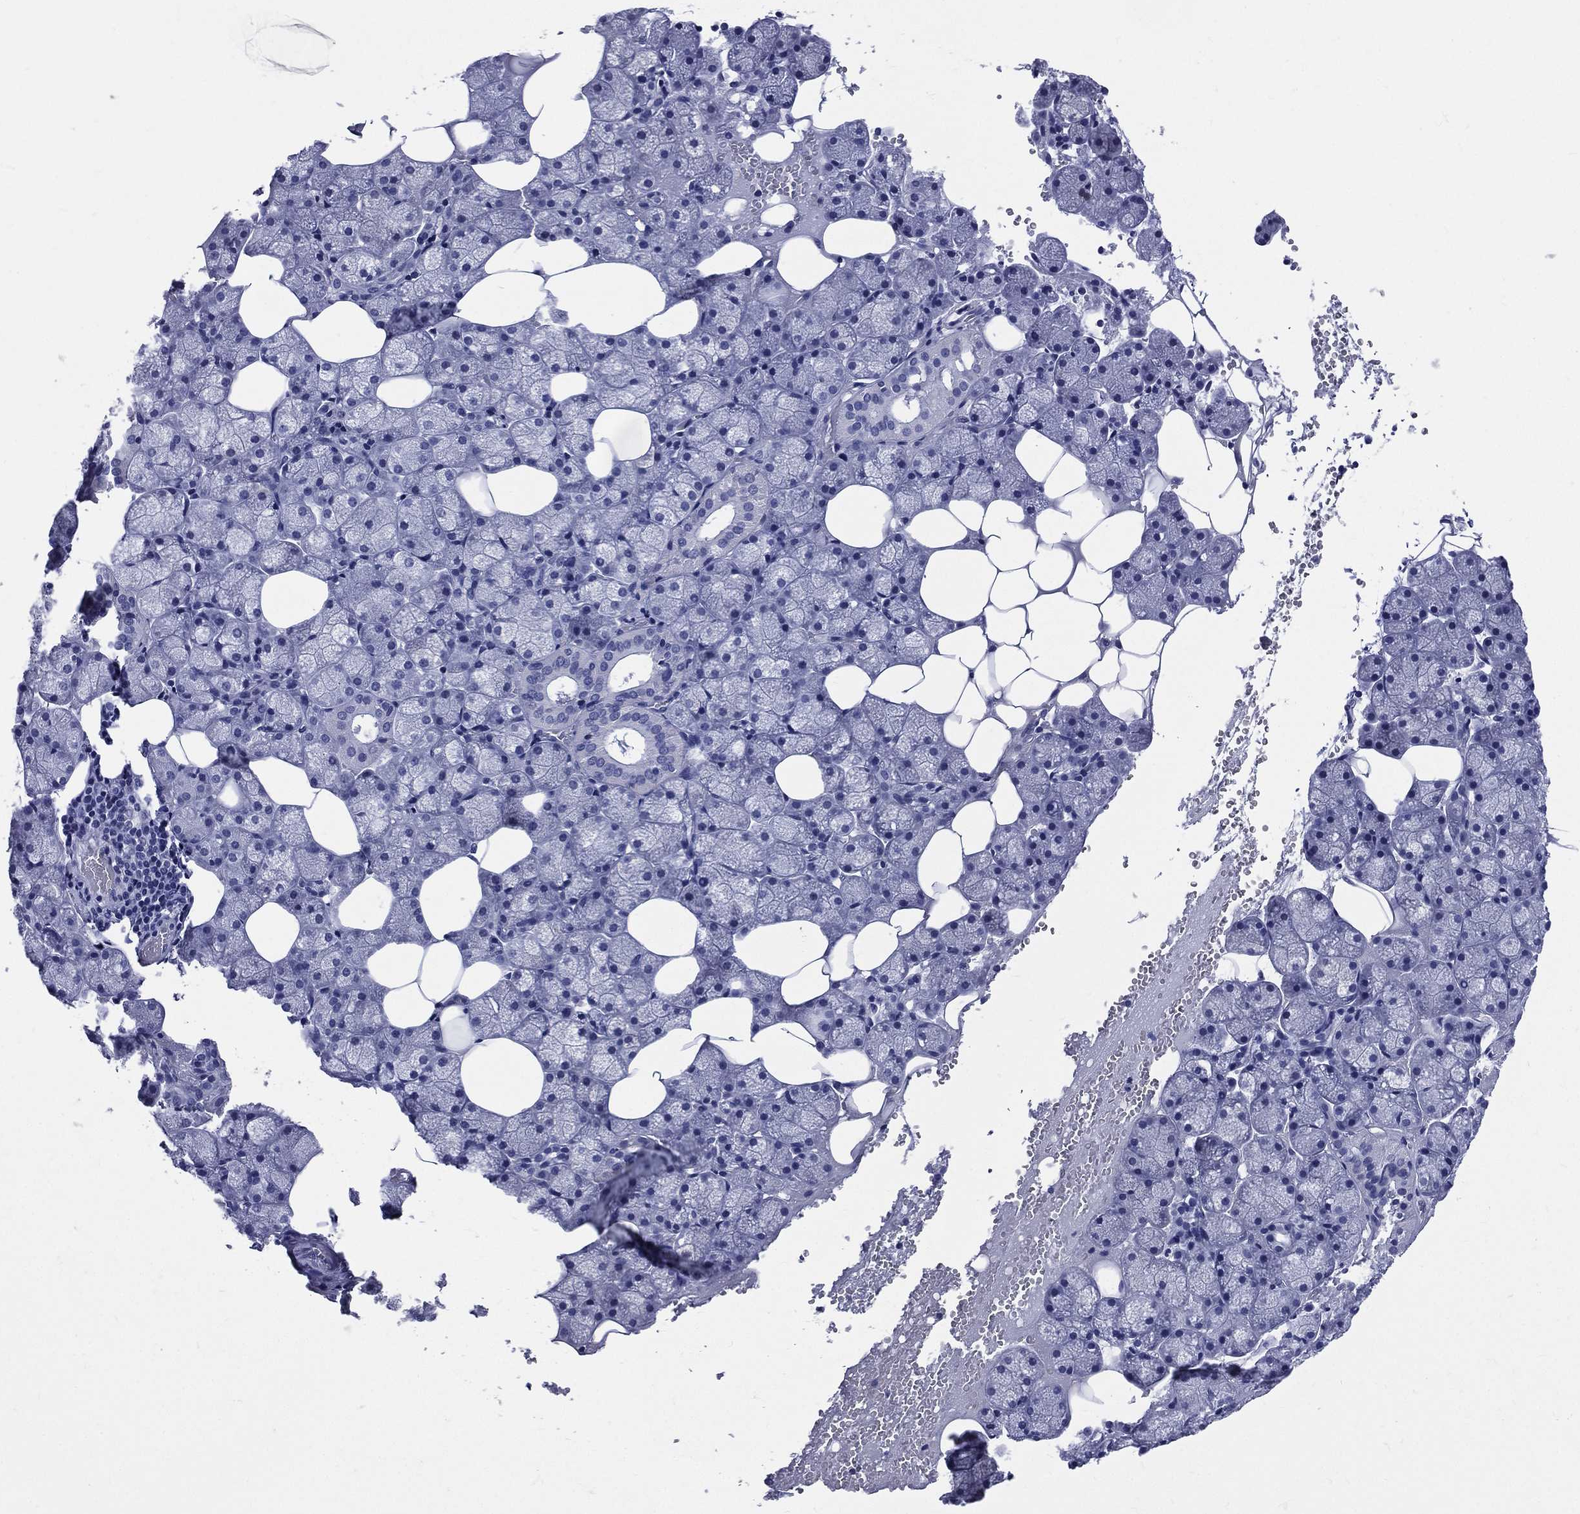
{"staining": {"intensity": "negative", "quantity": "none", "location": "none"}, "tissue": "salivary gland", "cell_type": "Glandular cells", "image_type": "normal", "snomed": [{"axis": "morphology", "description": "Normal tissue, NOS"}, {"axis": "topography", "description": "Salivary gland"}], "caption": "Glandular cells are negative for protein expression in normal human salivary gland. (DAB IHC, high magnification).", "gene": "DPYS", "patient": {"sex": "male", "age": 38}}